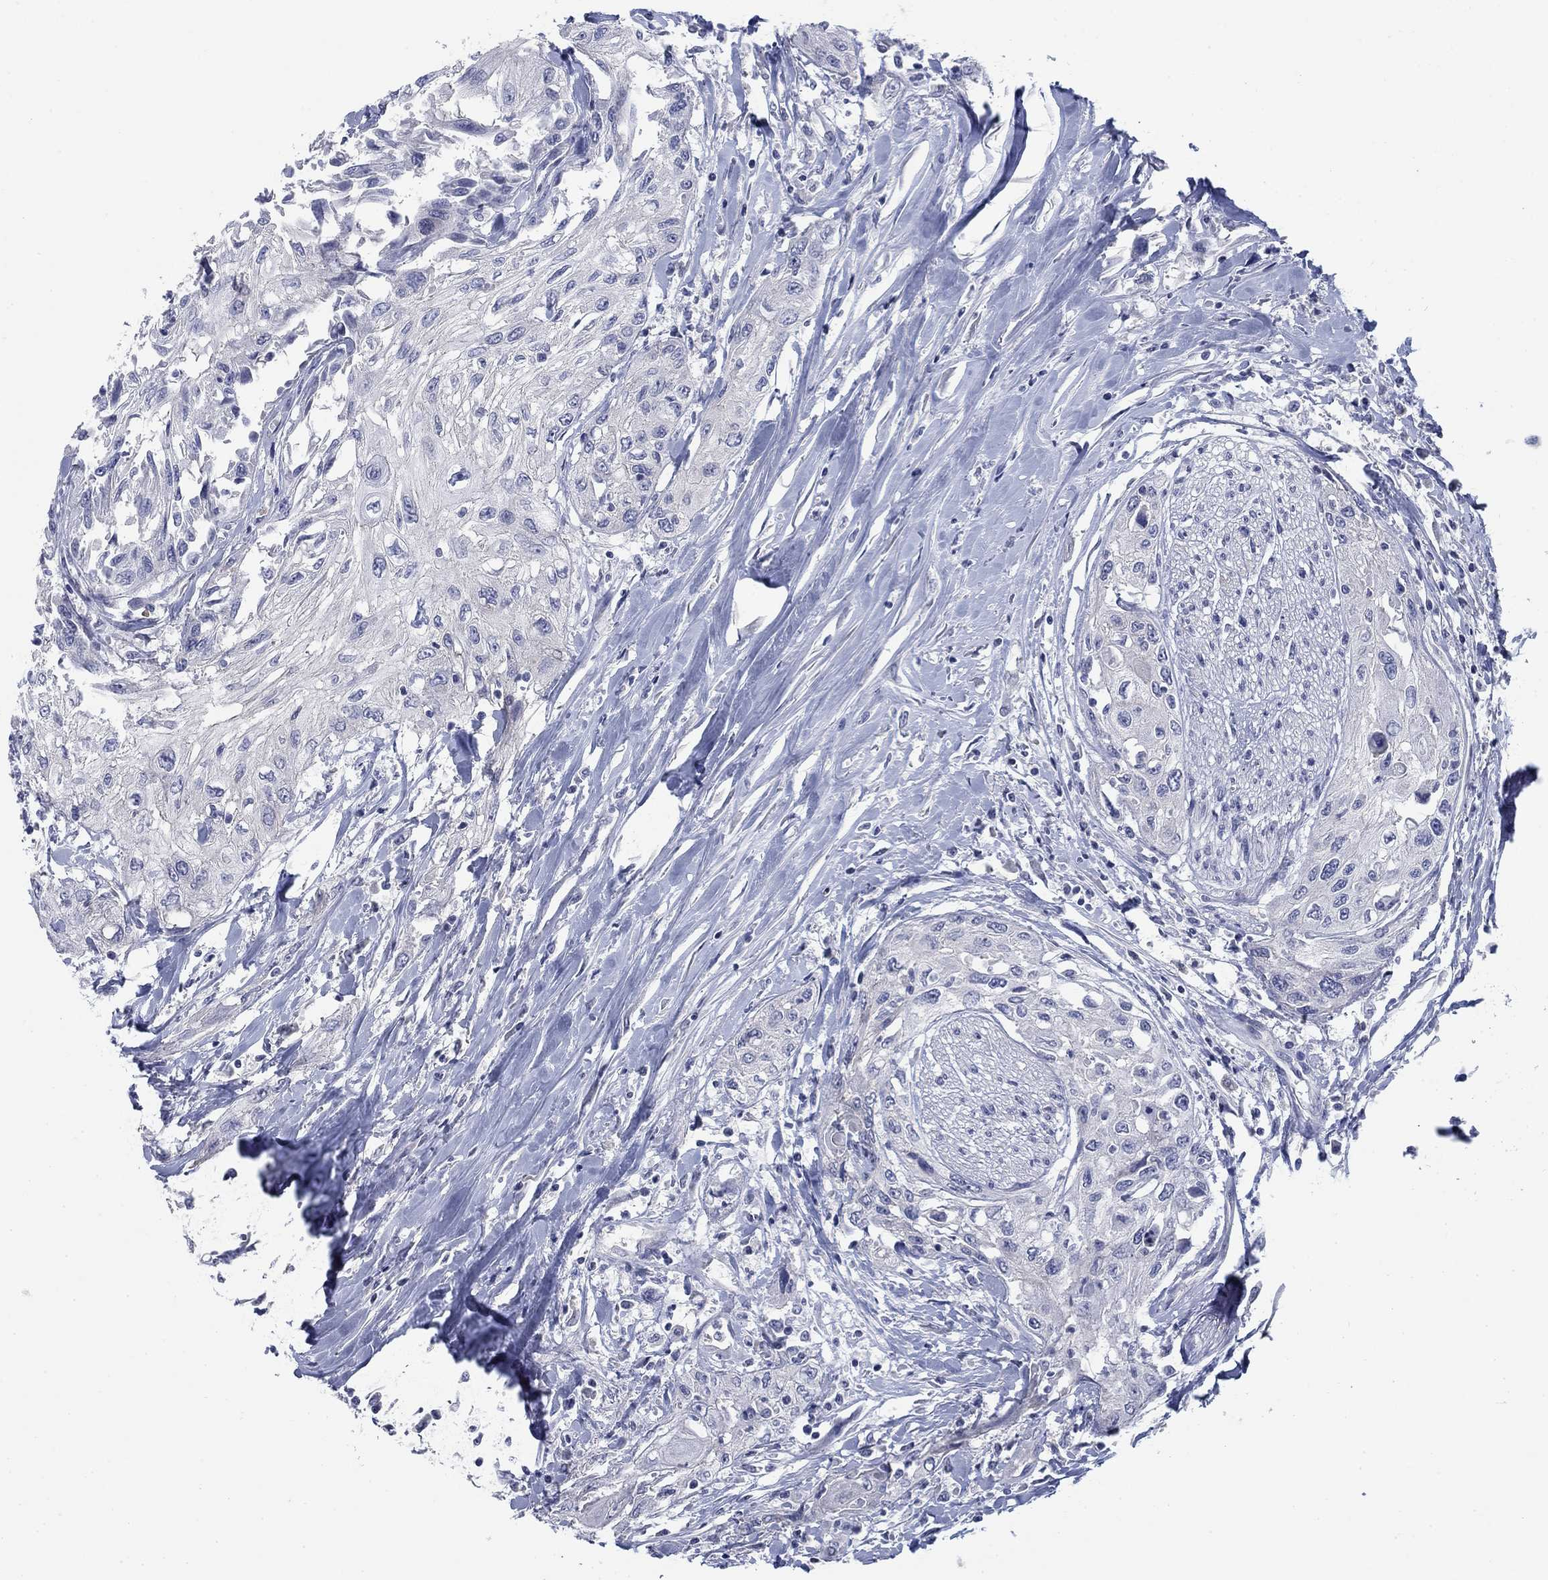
{"staining": {"intensity": "negative", "quantity": "none", "location": "none"}, "tissue": "head and neck cancer", "cell_type": "Tumor cells", "image_type": "cancer", "snomed": [{"axis": "morphology", "description": "Normal tissue, NOS"}, {"axis": "morphology", "description": "Squamous cell carcinoma, NOS"}, {"axis": "topography", "description": "Oral tissue"}, {"axis": "topography", "description": "Peripheral nerve tissue"}, {"axis": "topography", "description": "Head-Neck"}], "caption": "DAB (3,3'-diaminobenzidine) immunohistochemical staining of human squamous cell carcinoma (head and neck) shows no significant staining in tumor cells.", "gene": "DNER", "patient": {"sex": "female", "age": 59}}